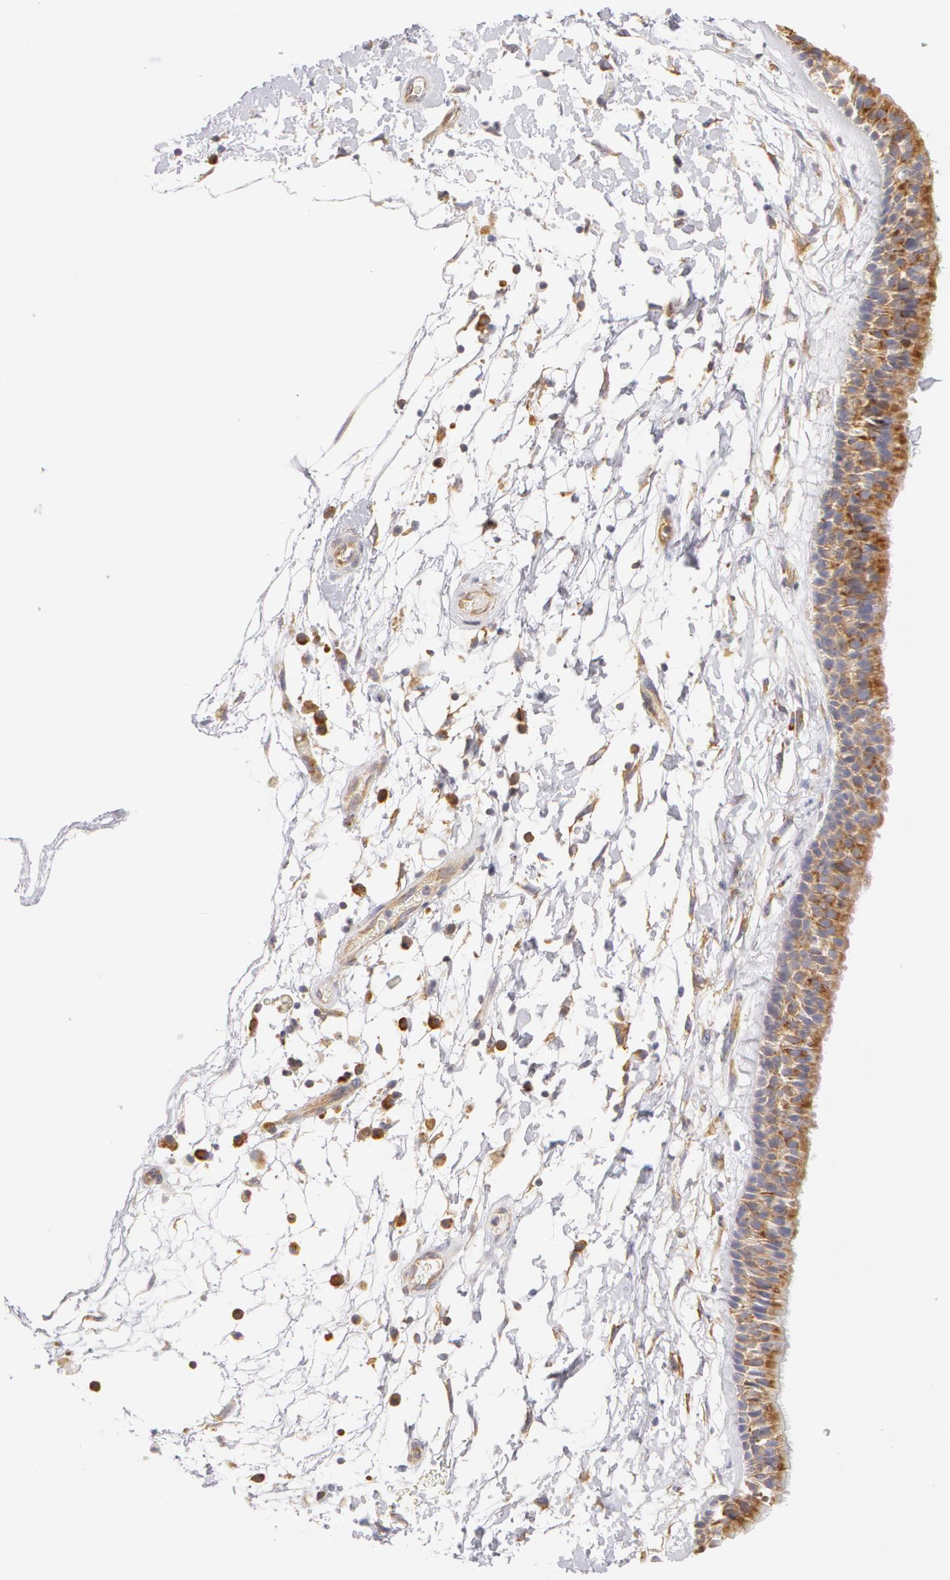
{"staining": {"intensity": "moderate", "quantity": "25%-75%", "location": "cytoplasmic/membranous"}, "tissue": "nasopharynx", "cell_type": "Respiratory epithelial cells", "image_type": "normal", "snomed": [{"axis": "morphology", "description": "Normal tissue, NOS"}, {"axis": "topography", "description": "Nasopharynx"}], "caption": "DAB (3,3'-diaminobenzidine) immunohistochemical staining of benign nasopharynx reveals moderate cytoplasmic/membranous protein positivity in about 25%-75% of respiratory epithelial cells.", "gene": "DDX3X", "patient": {"sex": "male", "age": 13}}